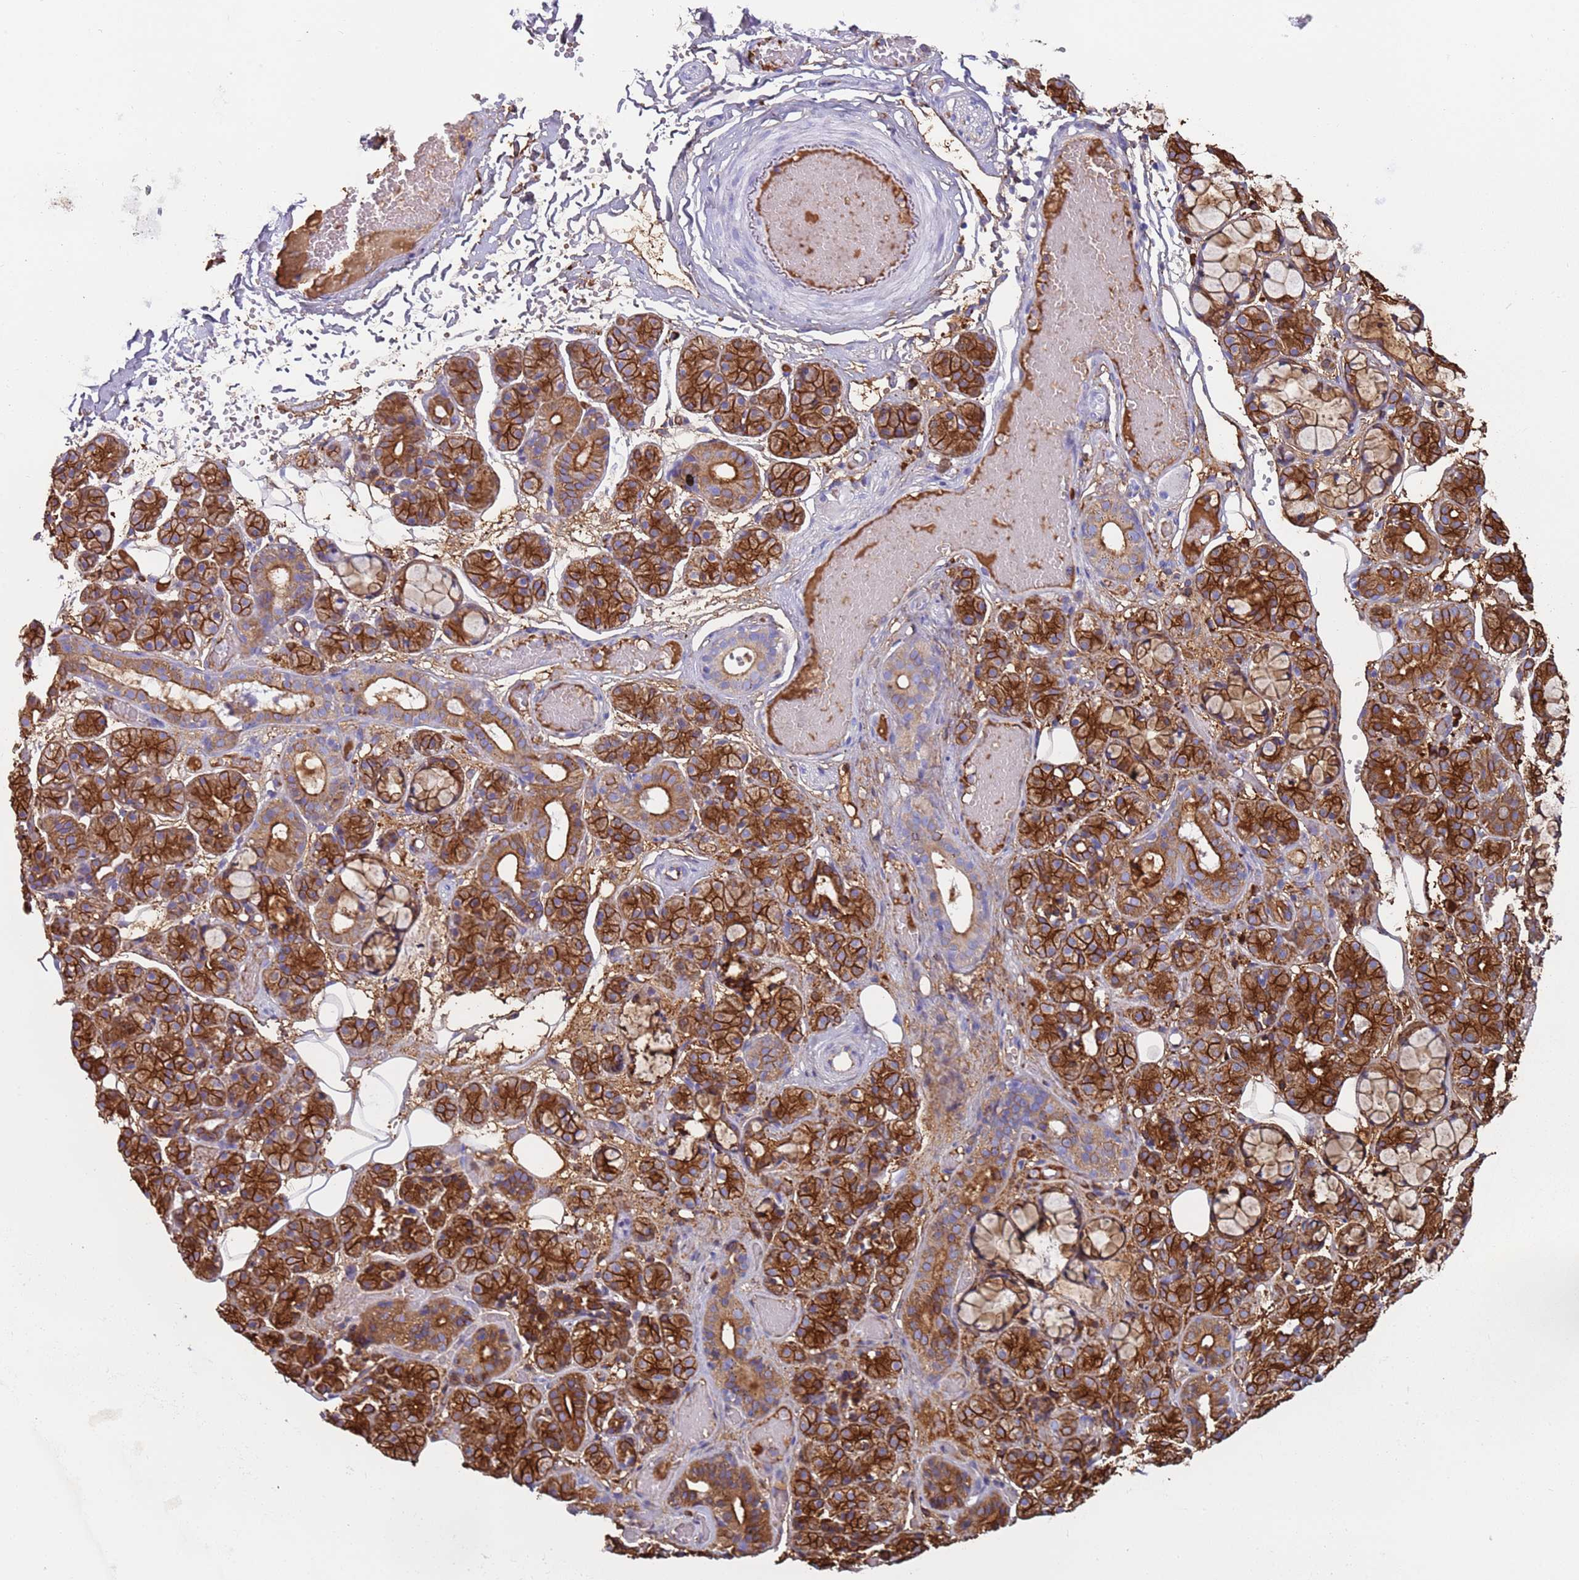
{"staining": {"intensity": "strong", "quantity": ">75%", "location": "cytoplasmic/membranous"}, "tissue": "salivary gland", "cell_type": "Glandular cells", "image_type": "normal", "snomed": [{"axis": "morphology", "description": "Normal tissue, NOS"}, {"axis": "topography", "description": "Salivary gland"}], "caption": "Immunohistochemical staining of benign salivary gland exhibits strong cytoplasmic/membranous protein staining in about >75% of glandular cells. The staining is performed using DAB (3,3'-diaminobenzidine) brown chromogen to label protein expression. The nuclei are counter-stained blue using hematoxylin.", "gene": "CYSLTR2", "patient": {"sex": "male", "age": 63}}